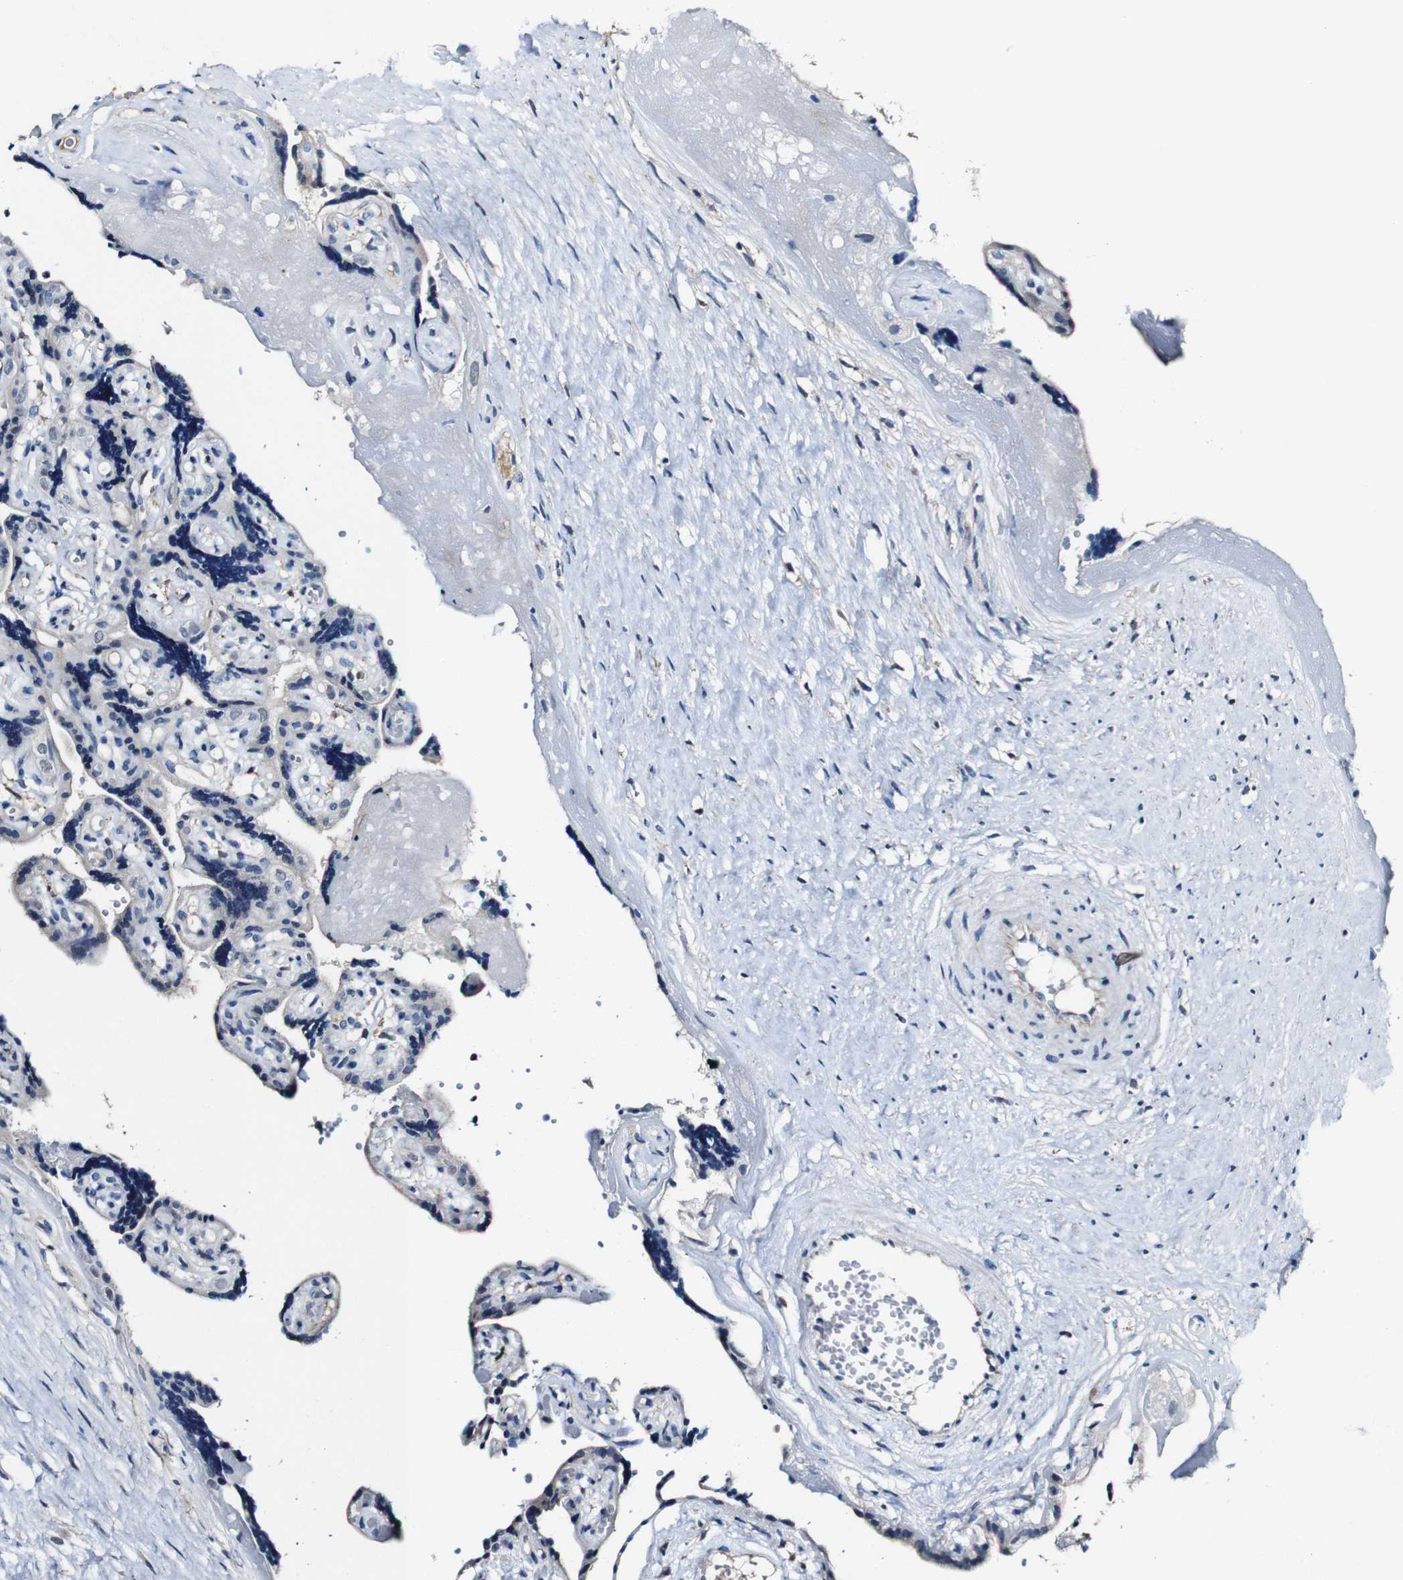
{"staining": {"intensity": "weak", "quantity": "<25%", "location": "cytoplasmic/membranous"}, "tissue": "placenta", "cell_type": "Trophoblastic cells", "image_type": "normal", "snomed": [{"axis": "morphology", "description": "Normal tissue, NOS"}, {"axis": "topography", "description": "Placenta"}], "caption": "Human placenta stained for a protein using immunohistochemistry (IHC) shows no staining in trophoblastic cells.", "gene": "GRAMD1A", "patient": {"sex": "female", "age": 30}}